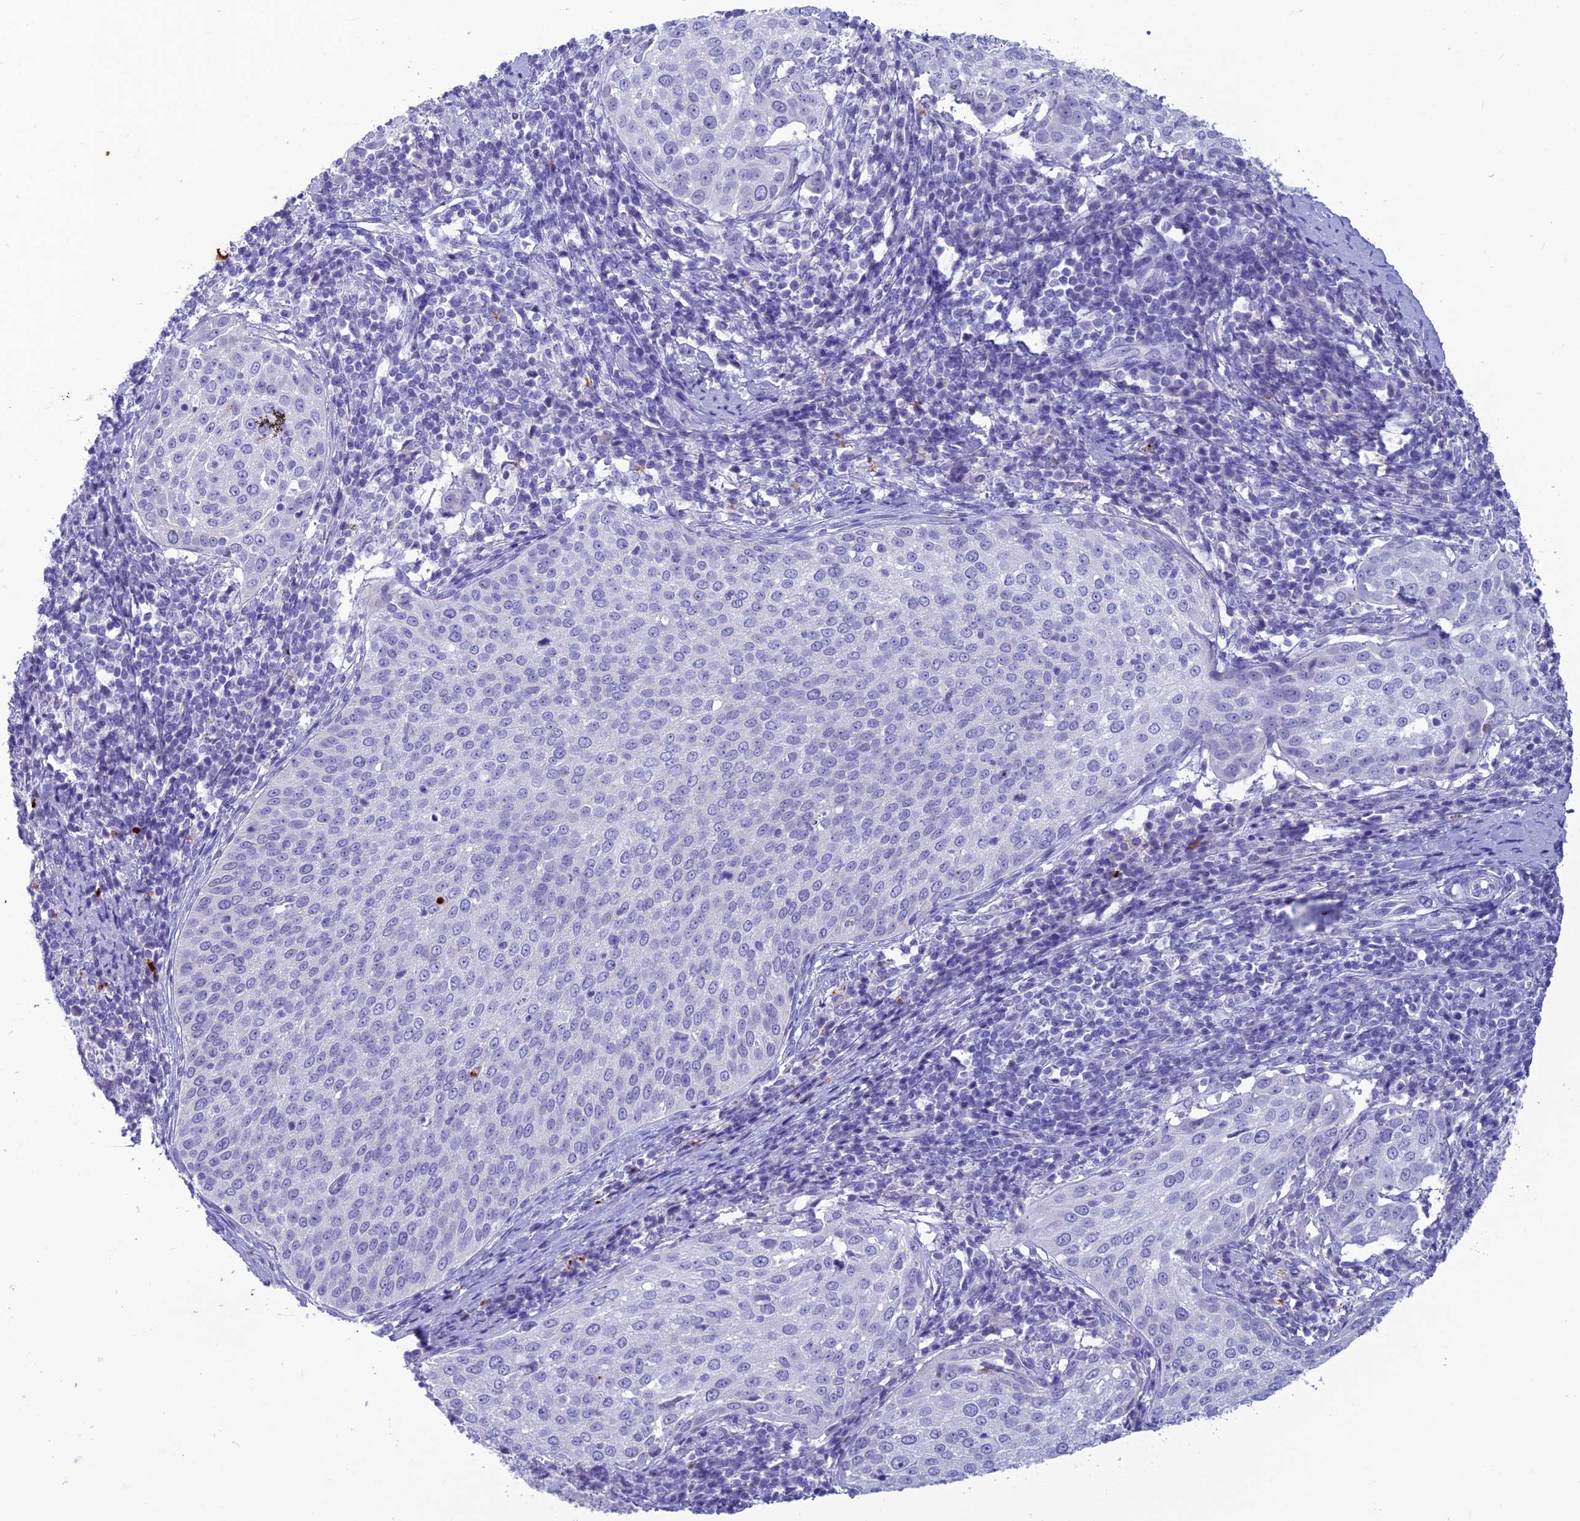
{"staining": {"intensity": "negative", "quantity": "none", "location": "none"}, "tissue": "cervical cancer", "cell_type": "Tumor cells", "image_type": "cancer", "snomed": [{"axis": "morphology", "description": "Squamous cell carcinoma, NOS"}, {"axis": "topography", "description": "Cervix"}], "caption": "Tumor cells are negative for brown protein staining in squamous cell carcinoma (cervical).", "gene": "IFT172", "patient": {"sex": "female", "age": 57}}